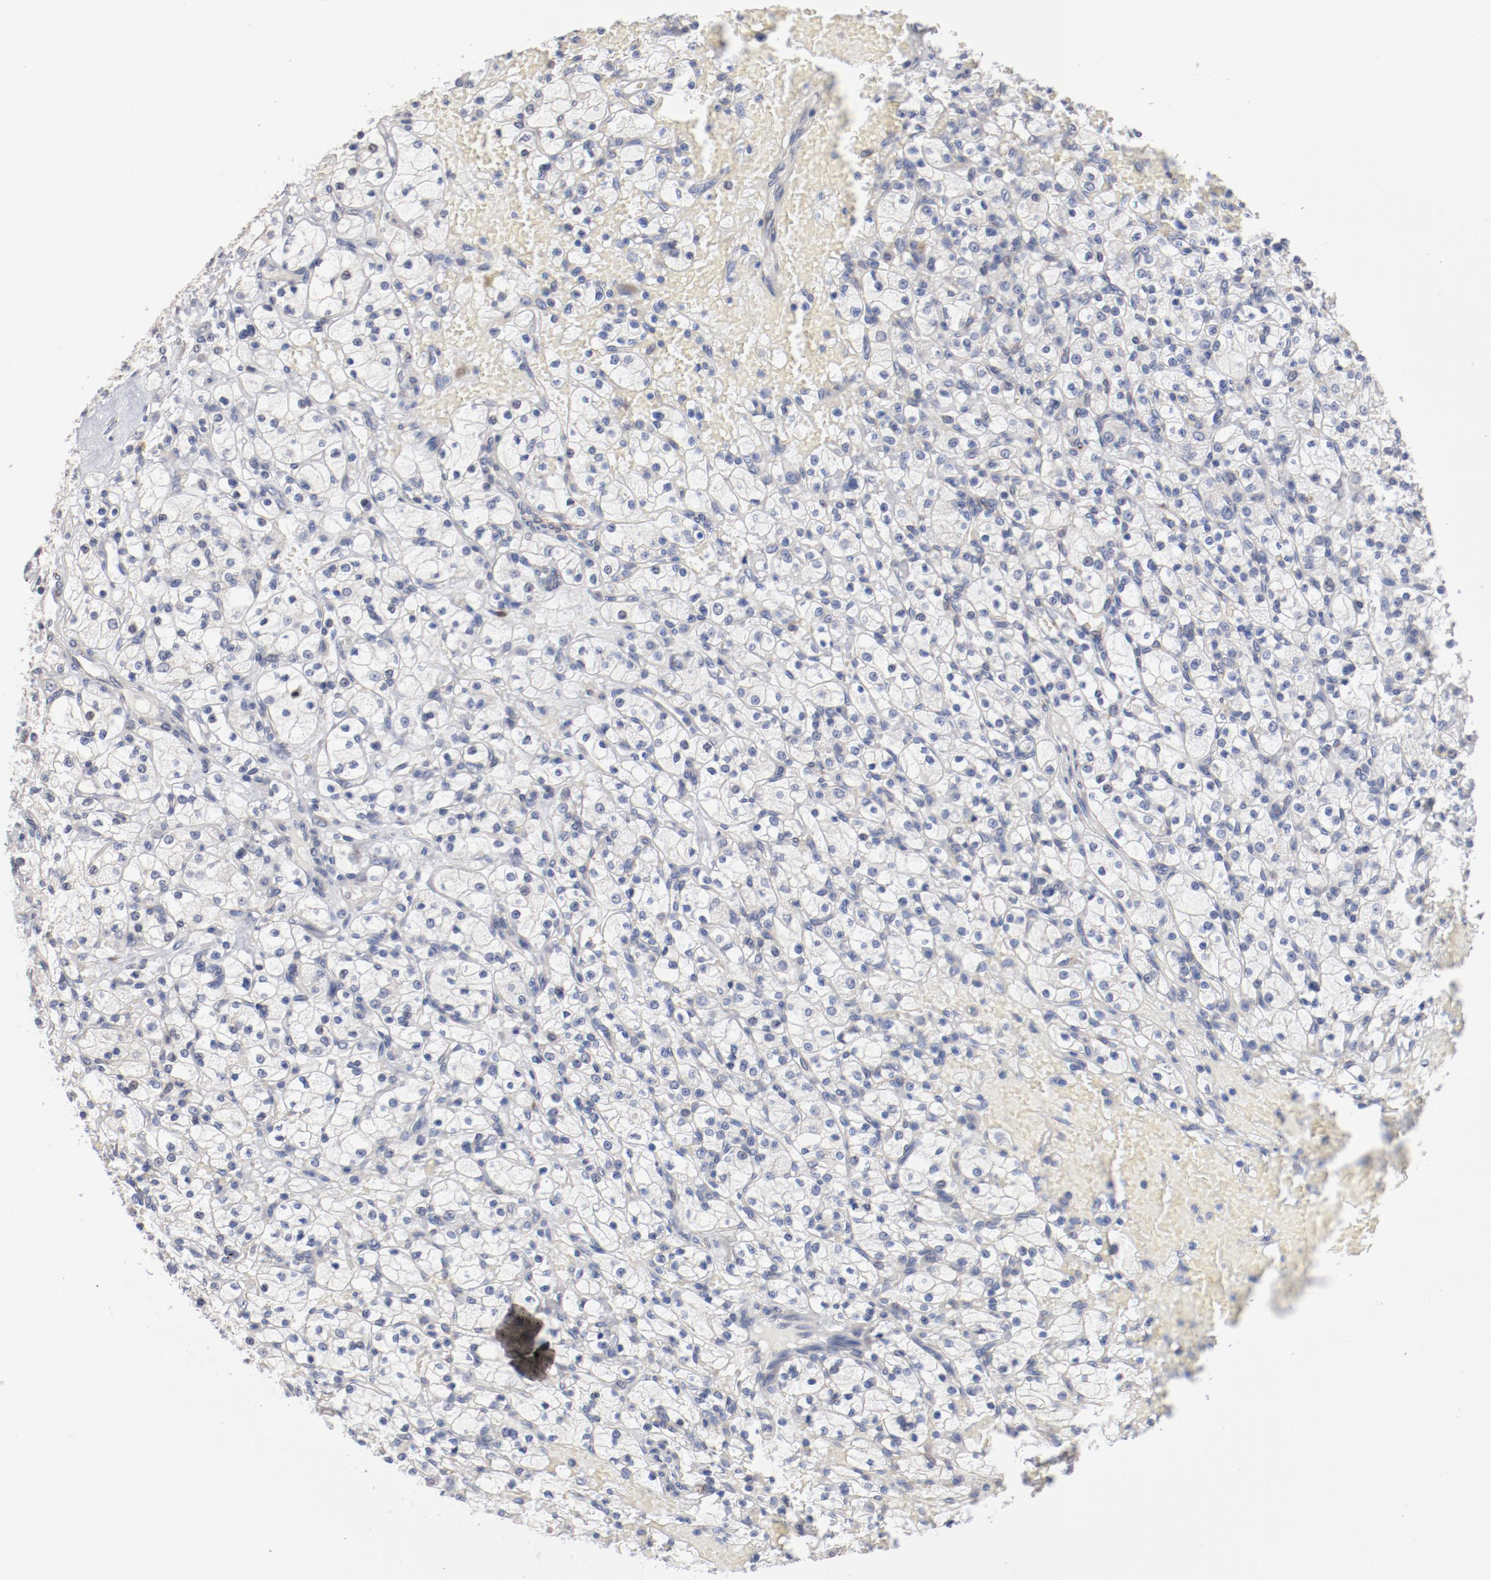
{"staining": {"intensity": "negative", "quantity": "none", "location": "none"}, "tissue": "renal cancer", "cell_type": "Tumor cells", "image_type": "cancer", "snomed": [{"axis": "morphology", "description": "Adenocarcinoma, NOS"}, {"axis": "topography", "description": "Kidney"}], "caption": "IHC of human renal adenocarcinoma reveals no expression in tumor cells.", "gene": "AK7", "patient": {"sex": "female", "age": 83}}